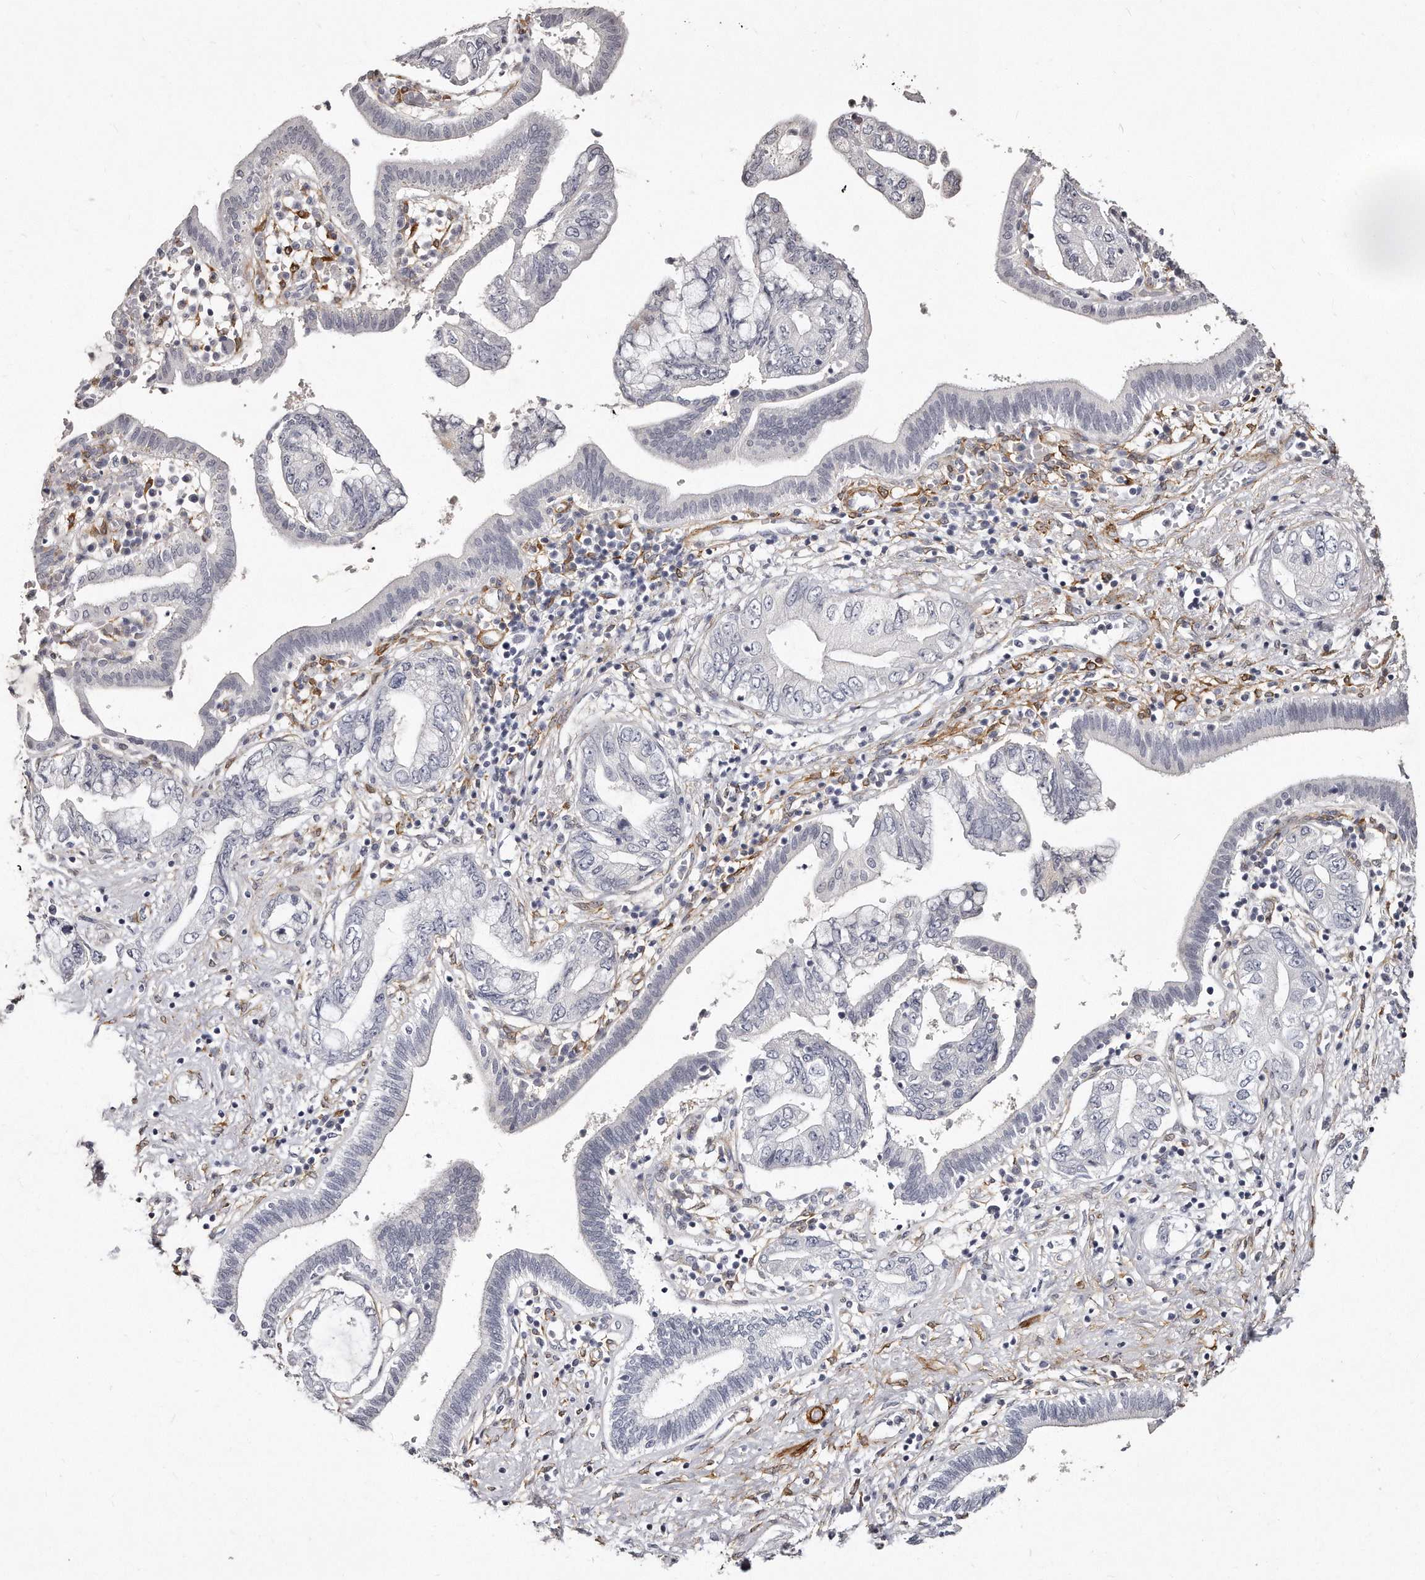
{"staining": {"intensity": "negative", "quantity": "none", "location": "none"}, "tissue": "pancreatic cancer", "cell_type": "Tumor cells", "image_type": "cancer", "snomed": [{"axis": "morphology", "description": "Adenocarcinoma, NOS"}, {"axis": "topography", "description": "Pancreas"}], "caption": "Protein analysis of adenocarcinoma (pancreatic) reveals no significant positivity in tumor cells.", "gene": "LMOD1", "patient": {"sex": "female", "age": 73}}